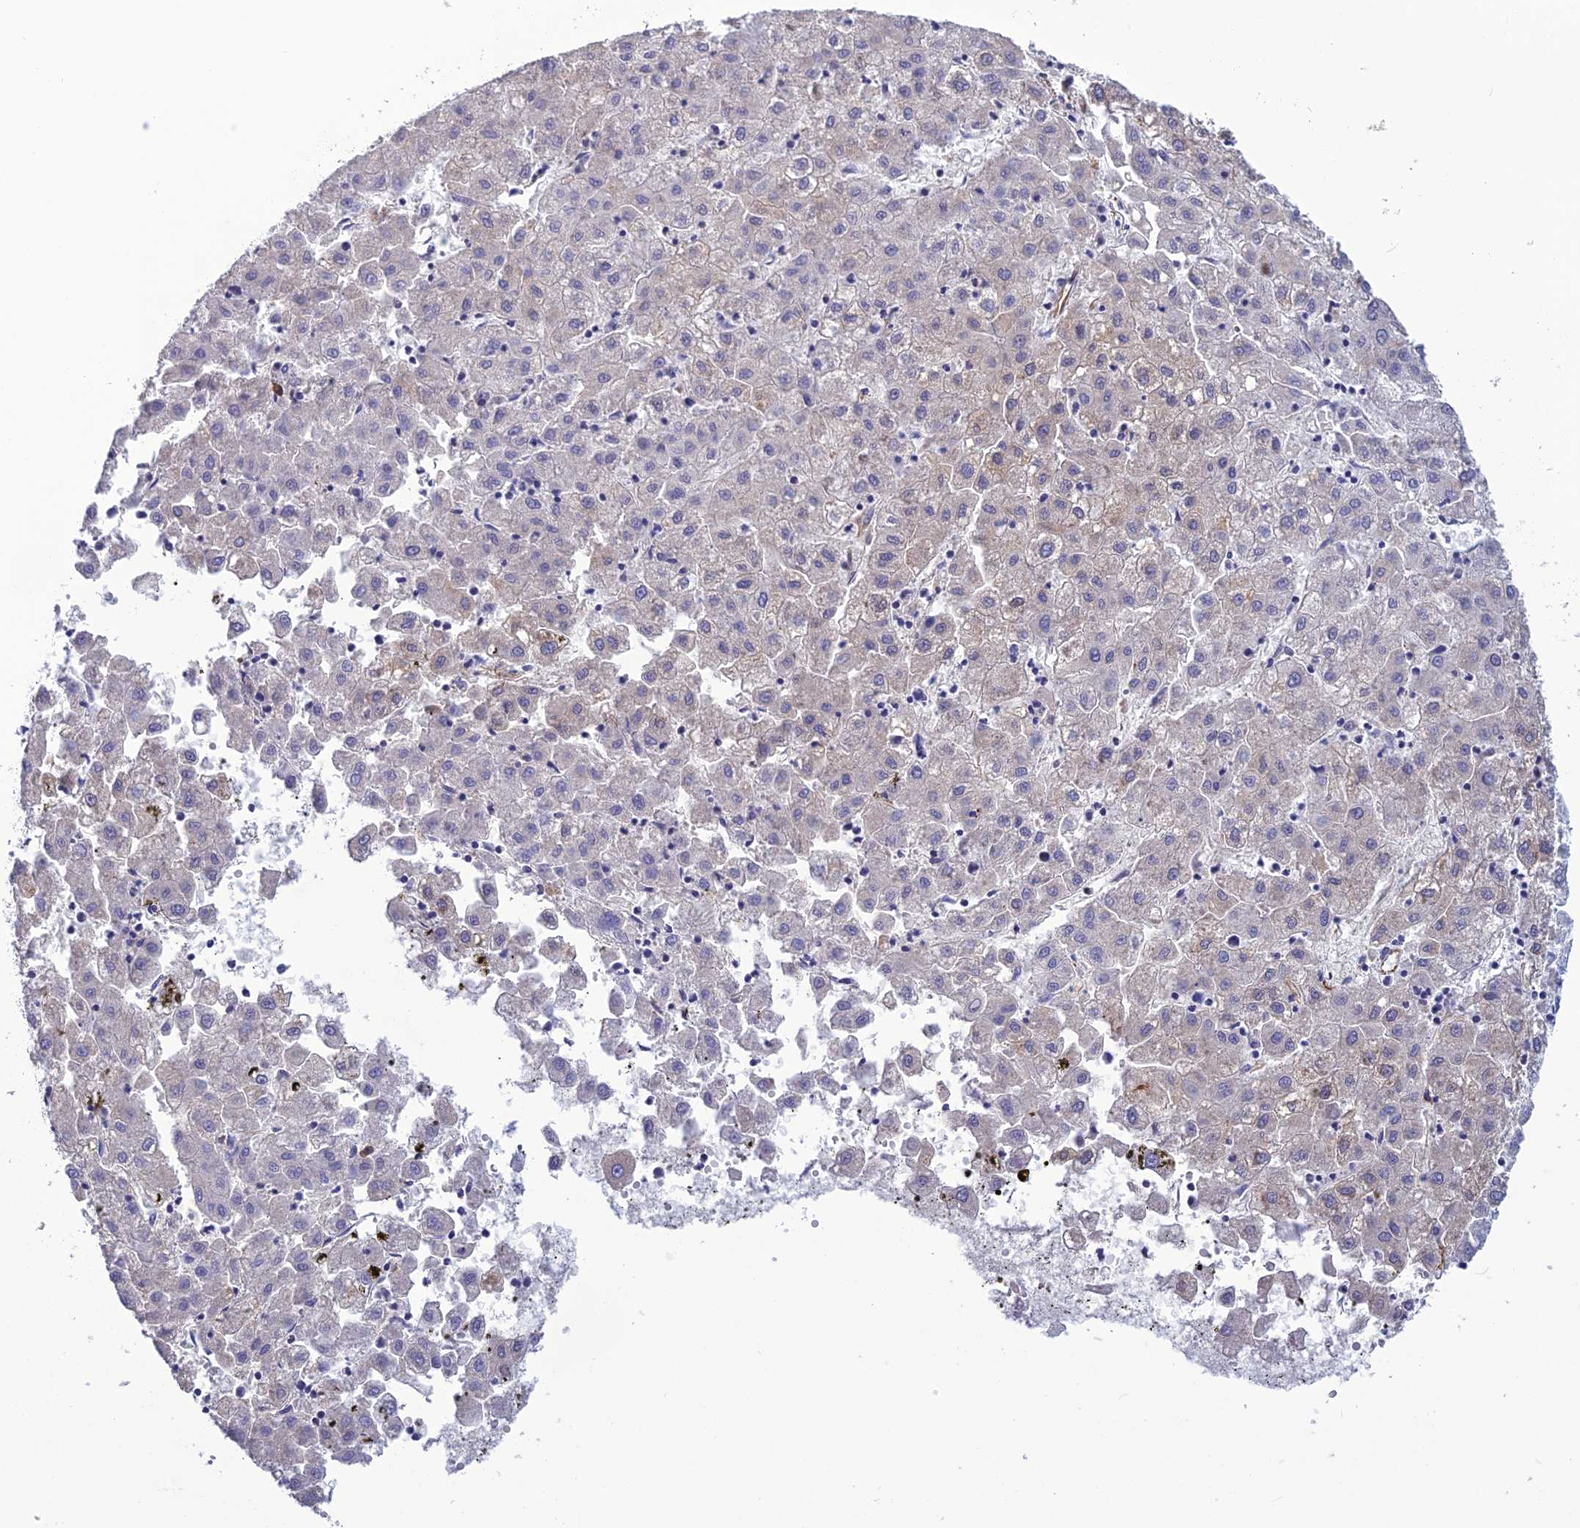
{"staining": {"intensity": "negative", "quantity": "none", "location": "none"}, "tissue": "liver cancer", "cell_type": "Tumor cells", "image_type": "cancer", "snomed": [{"axis": "morphology", "description": "Carcinoma, Hepatocellular, NOS"}, {"axis": "topography", "description": "Liver"}], "caption": "Immunohistochemistry (IHC) photomicrograph of liver cancer stained for a protein (brown), which demonstrates no expression in tumor cells.", "gene": "FBXL20", "patient": {"sex": "male", "age": 72}}